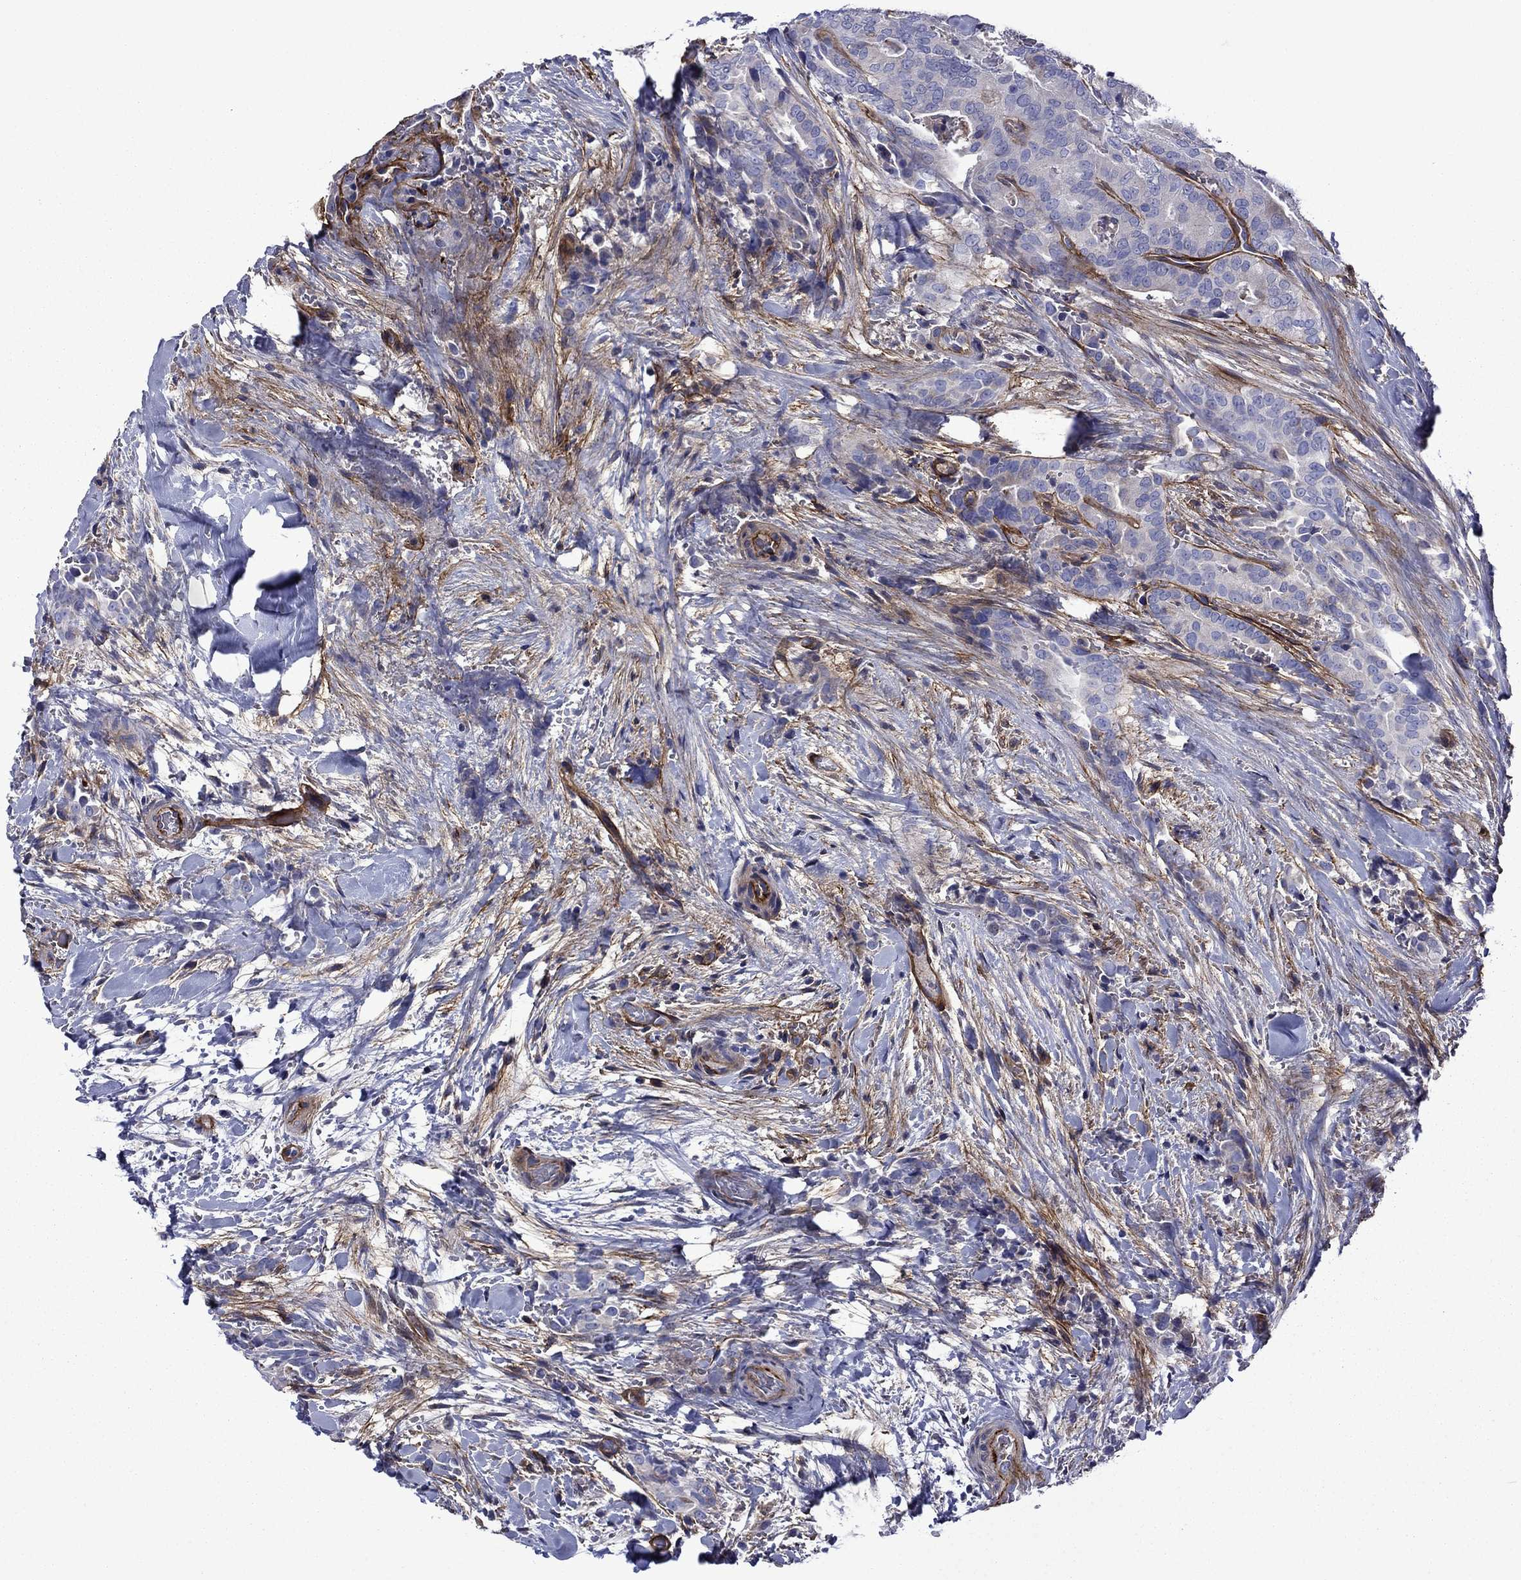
{"staining": {"intensity": "negative", "quantity": "none", "location": "none"}, "tissue": "thyroid cancer", "cell_type": "Tumor cells", "image_type": "cancer", "snomed": [{"axis": "morphology", "description": "Papillary adenocarcinoma, NOS"}, {"axis": "topography", "description": "Thyroid gland"}], "caption": "The photomicrograph reveals no significant positivity in tumor cells of thyroid cancer.", "gene": "HSPG2", "patient": {"sex": "male", "age": 61}}